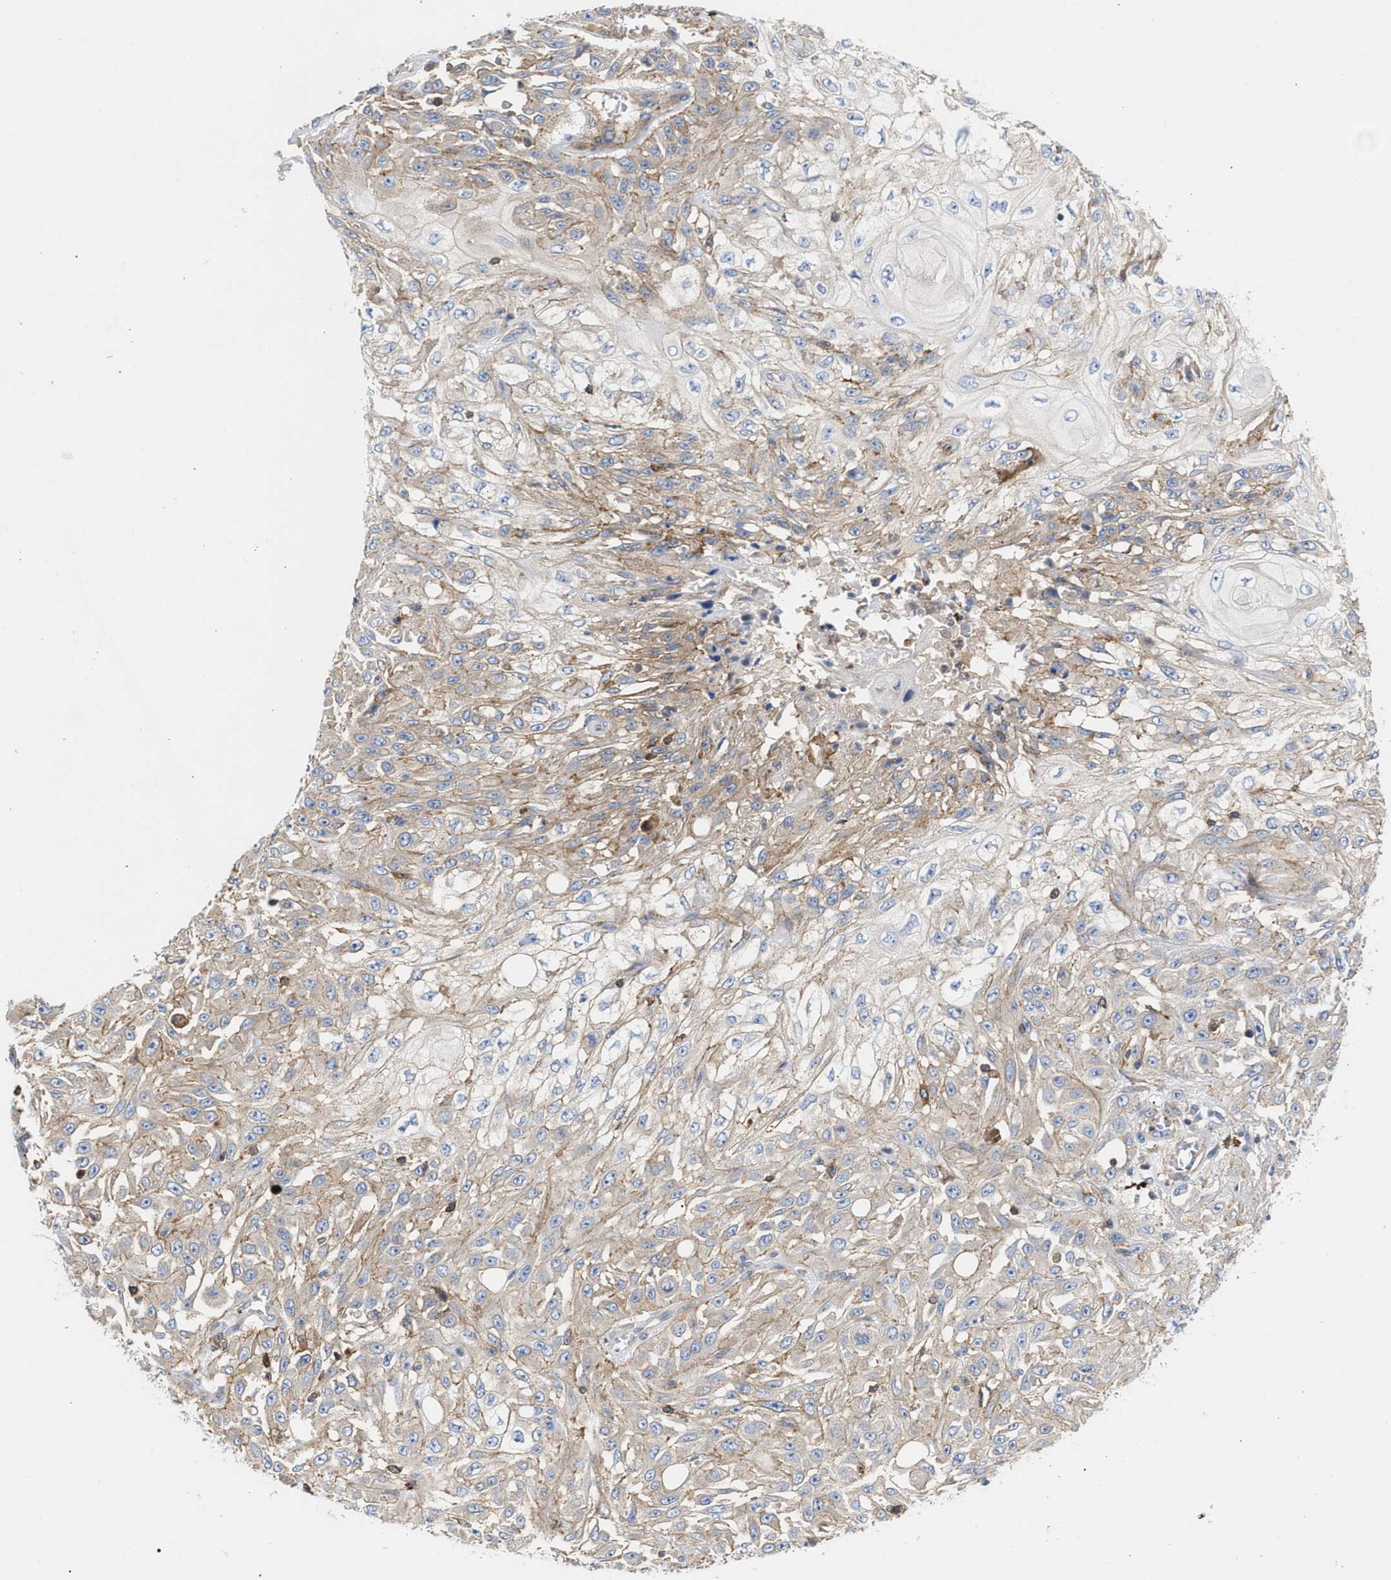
{"staining": {"intensity": "weak", "quantity": "<25%", "location": "cytoplasmic/membranous"}, "tissue": "skin cancer", "cell_type": "Tumor cells", "image_type": "cancer", "snomed": [{"axis": "morphology", "description": "Squamous cell carcinoma, NOS"}, {"axis": "morphology", "description": "Squamous cell carcinoma, metastatic, NOS"}, {"axis": "topography", "description": "Skin"}, {"axis": "topography", "description": "Lymph node"}], "caption": "Immunohistochemistry image of squamous cell carcinoma (skin) stained for a protein (brown), which demonstrates no expression in tumor cells.", "gene": "HS3ST5", "patient": {"sex": "male", "age": 75}}